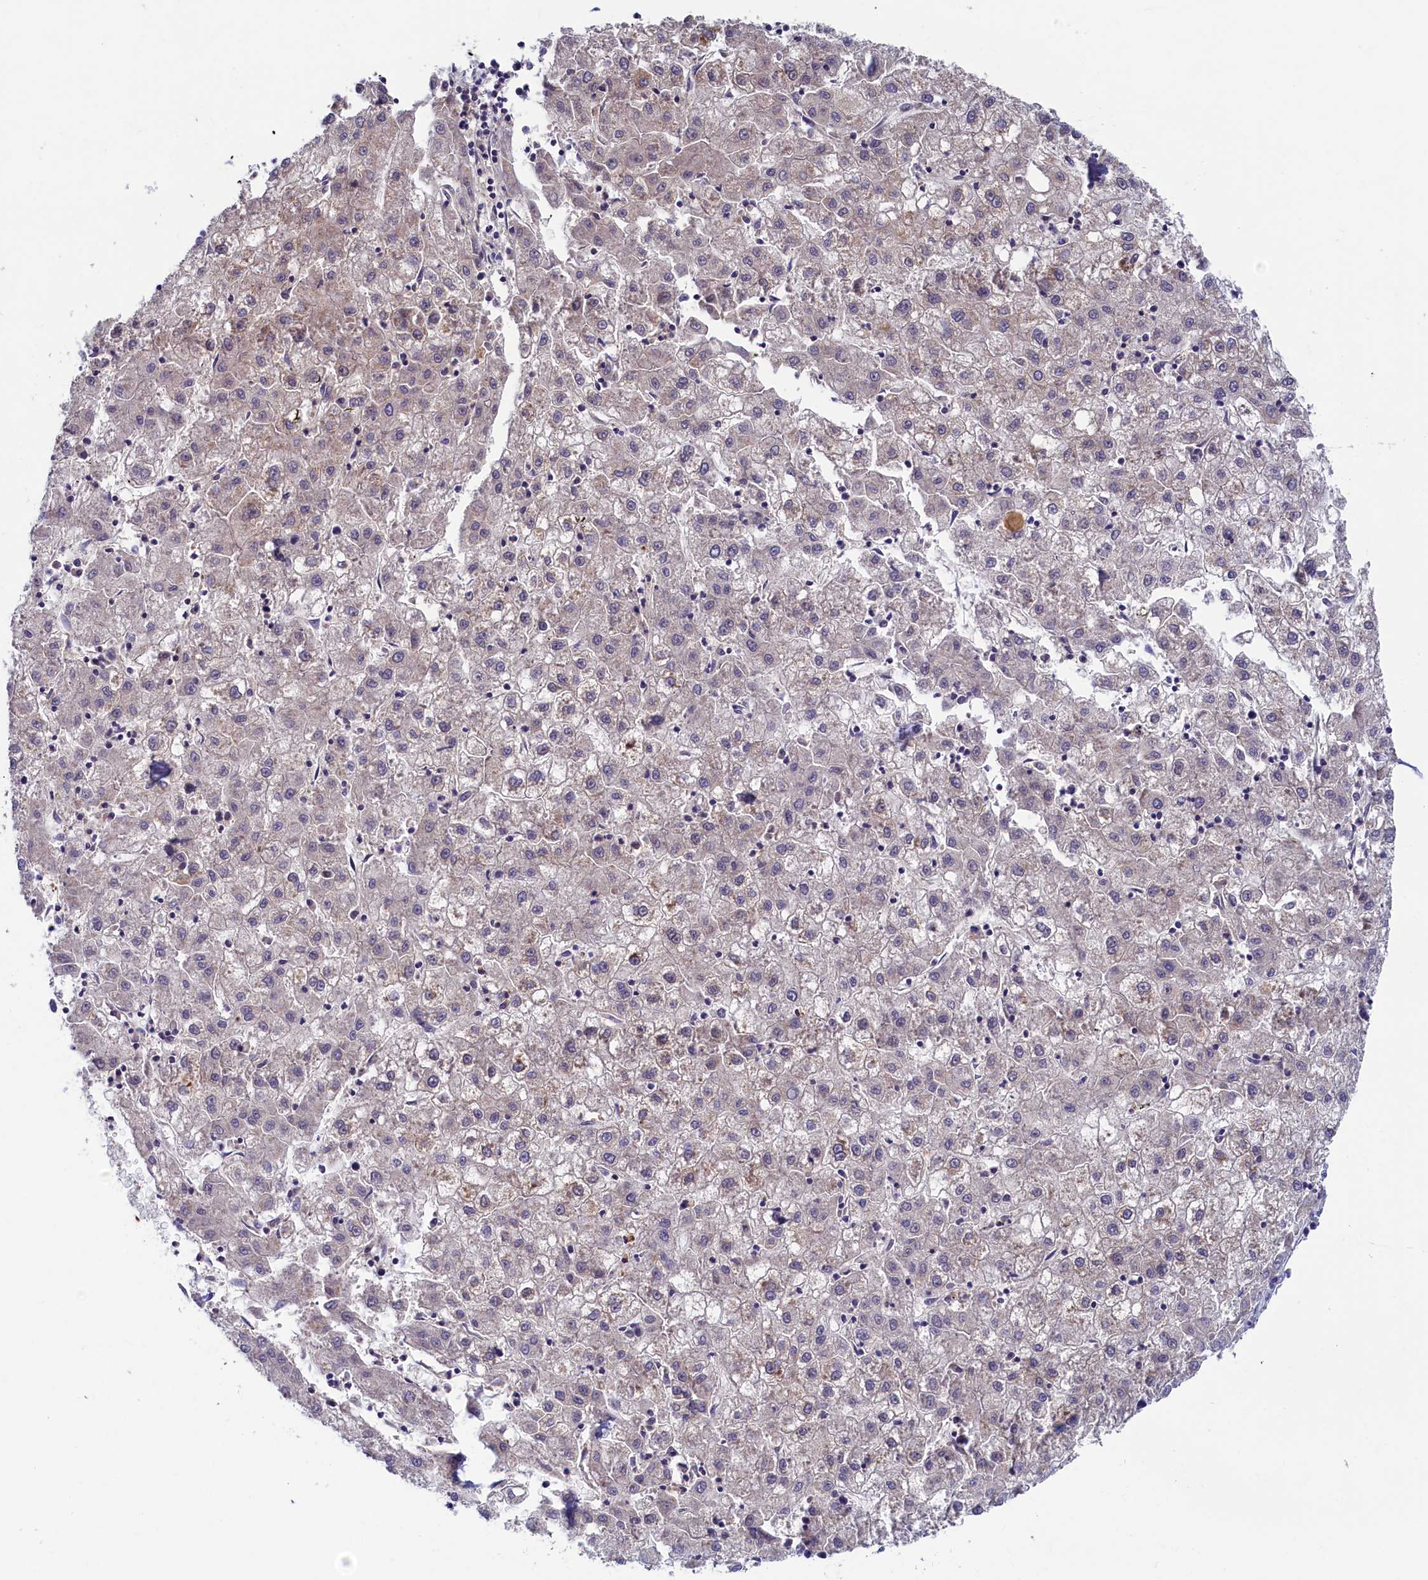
{"staining": {"intensity": "negative", "quantity": "none", "location": "none"}, "tissue": "liver cancer", "cell_type": "Tumor cells", "image_type": "cancer", "snomed": [{"axis": "morphology", "description": "Carcinoma, Hepatocellular, NOS"}, {"axis": "topography", "description": "Liver"}], "caption": "This is an IHC histopathology image of human hepatocellular carcinoma (liver). There is no expression in tumor cells.", "gene": "TIMM8B", "patient": {"sex": "male", "age": 72}}